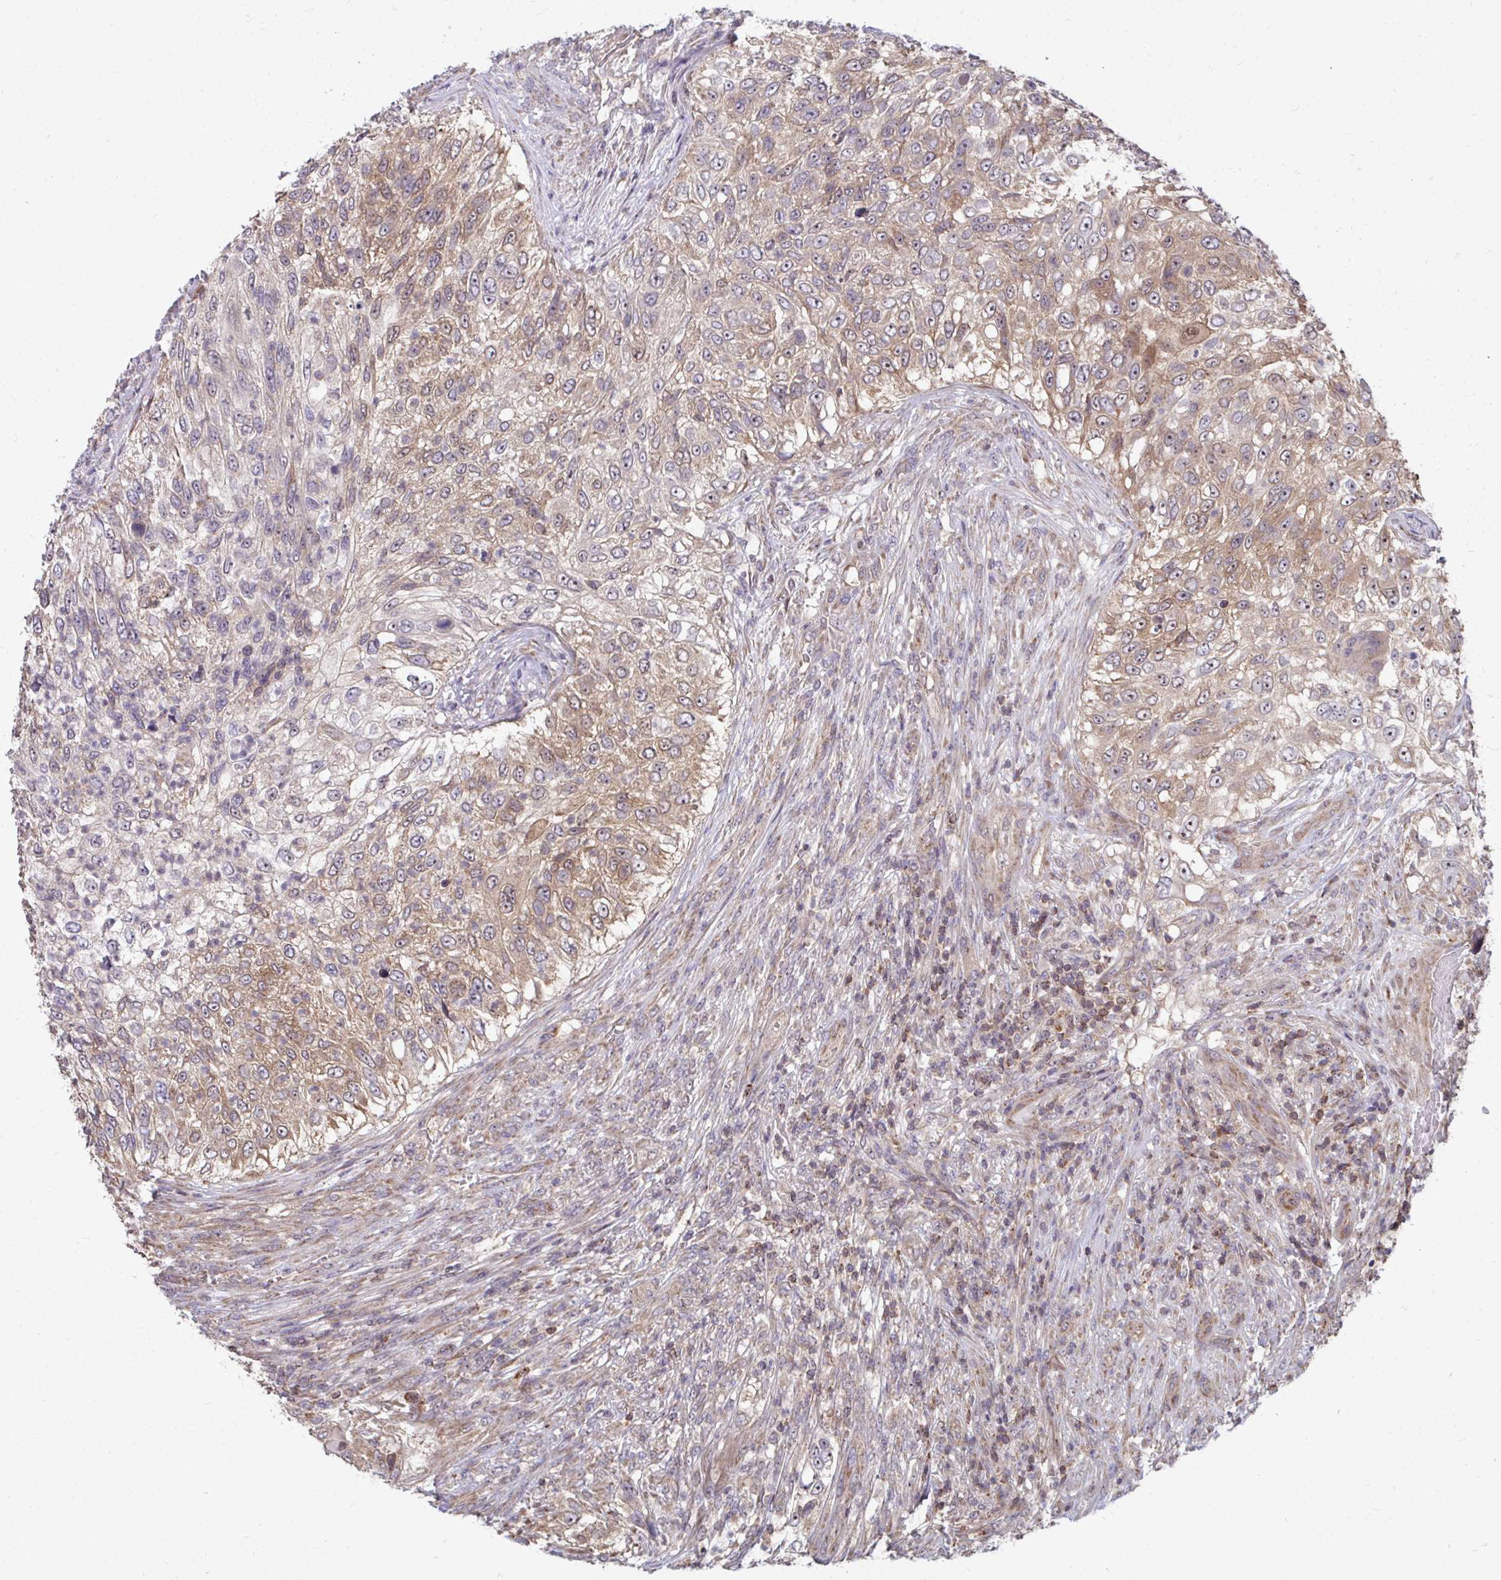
{"staining": {"intensity": "weak", "quantity": "25%-75%", "location": "cytoplasmic/membranous"}, "tissue": "urothelial cancer", "cell_type": "Tumor cells", "image_type": "cancer", "snomed": [{"axis": "morphology", "description": "Urothelial carcinoma, High grade"}, {"axis": "topography", "description": "Urinary bladder"}], "caption": "Weak cytoplasmic/membranous protein expression is present in about 25%-75% of tumor cells in urothelial carcinoma (high-grade).", "gene": "DNAJA2", "patient": {"sex": "female", "age": 60}}